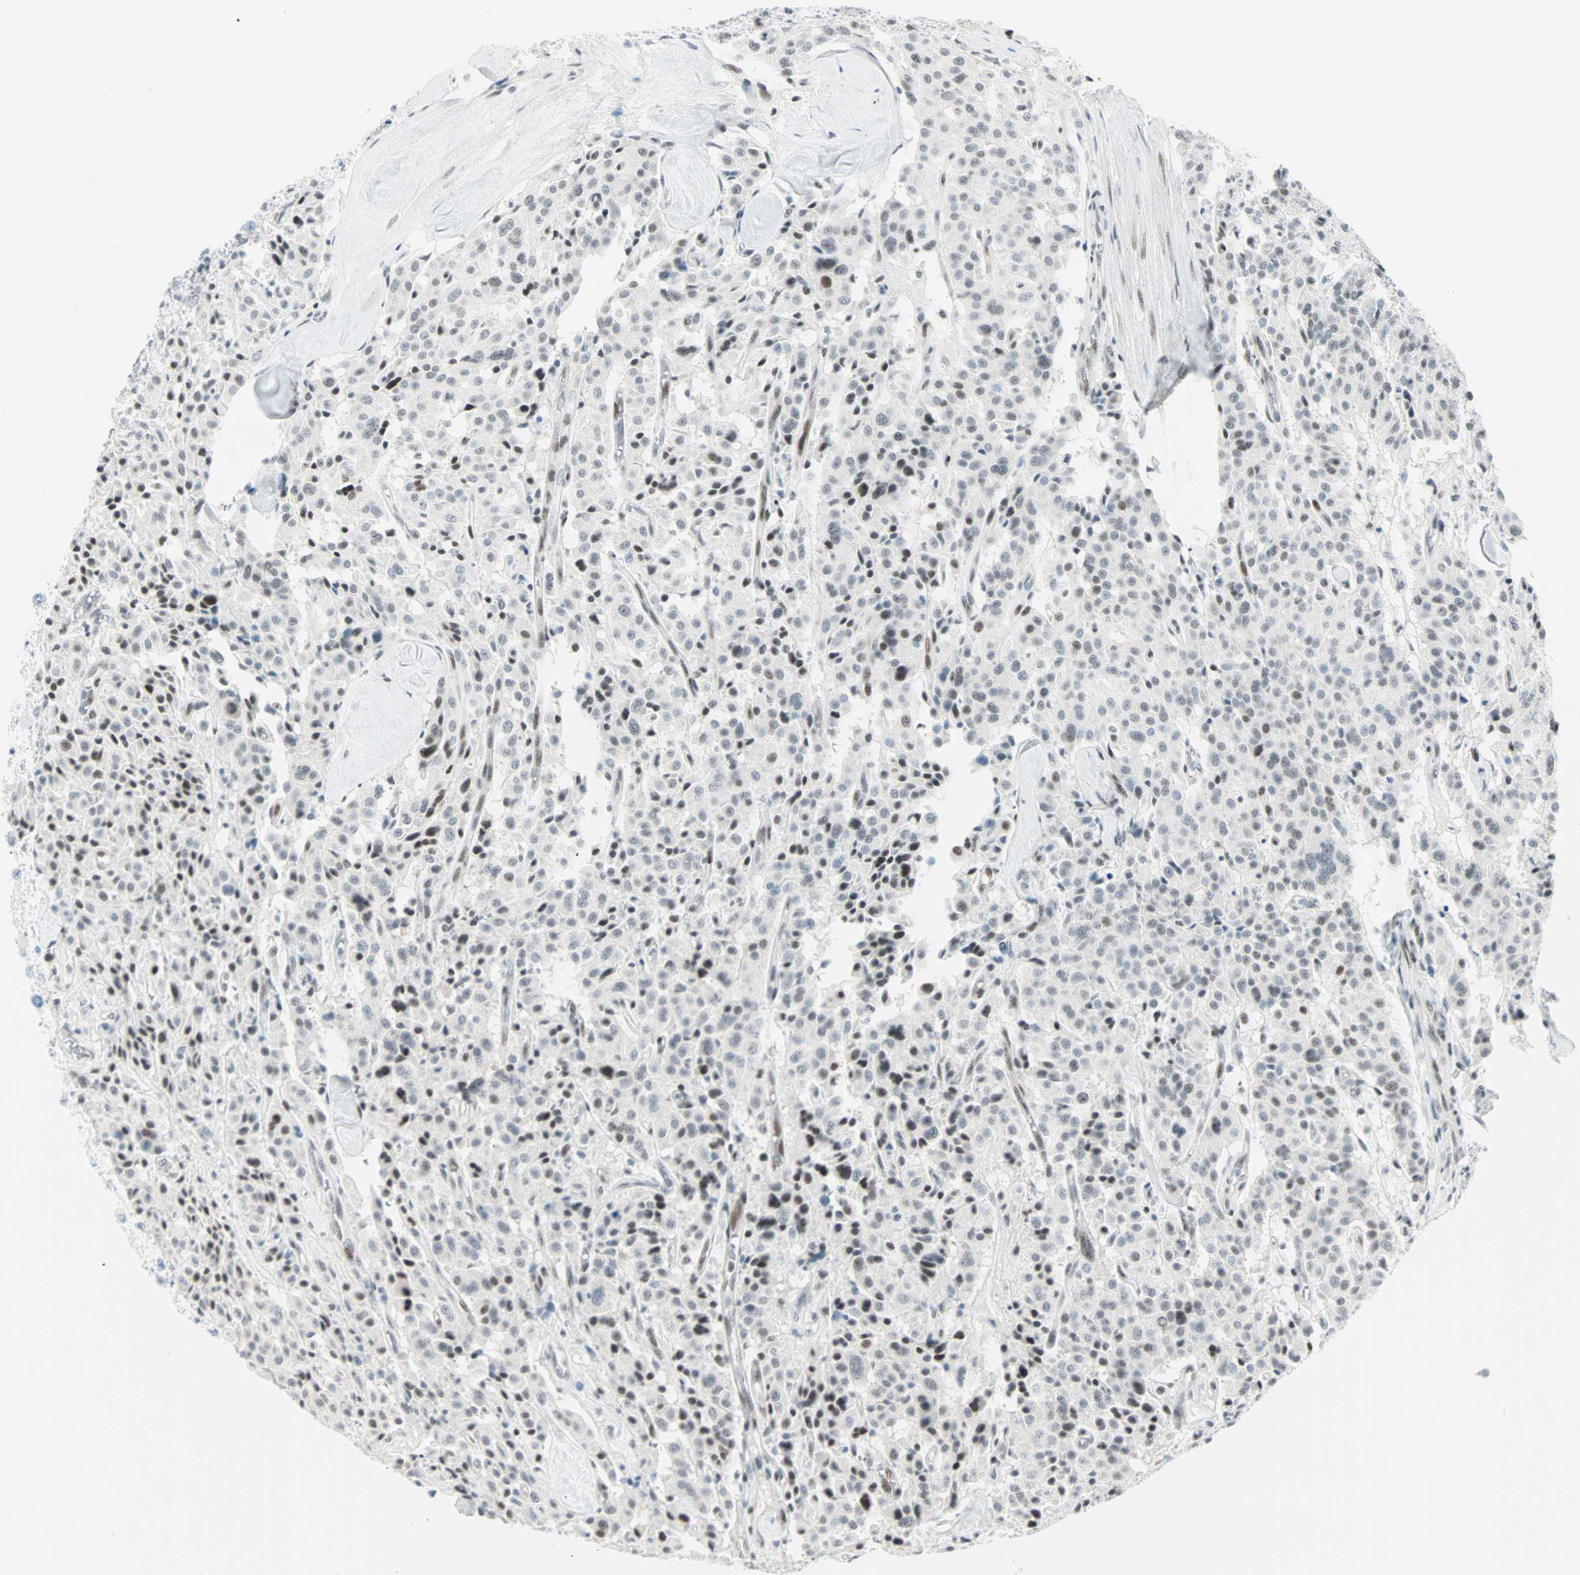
{"staining": {"intensity": "weak", "quantity": "<25%", "location": "nuclear"}, "tissue": "carcinoid", "cell_type": "Tumor cells", "image_type": "cancer", "snomed": [{"axis": "morphology", "description": "Carcinoid, malignant, NOS"}, {"axis": "topography", "description": "Lung"}], "caption": "The immunohistochemistry image has no significant positivity in tumor cells of carcinoid tissue. Nuclei are stained in blue.", "gene": "PKNOX1", "patient": {"sex": "male", "age": 30}}